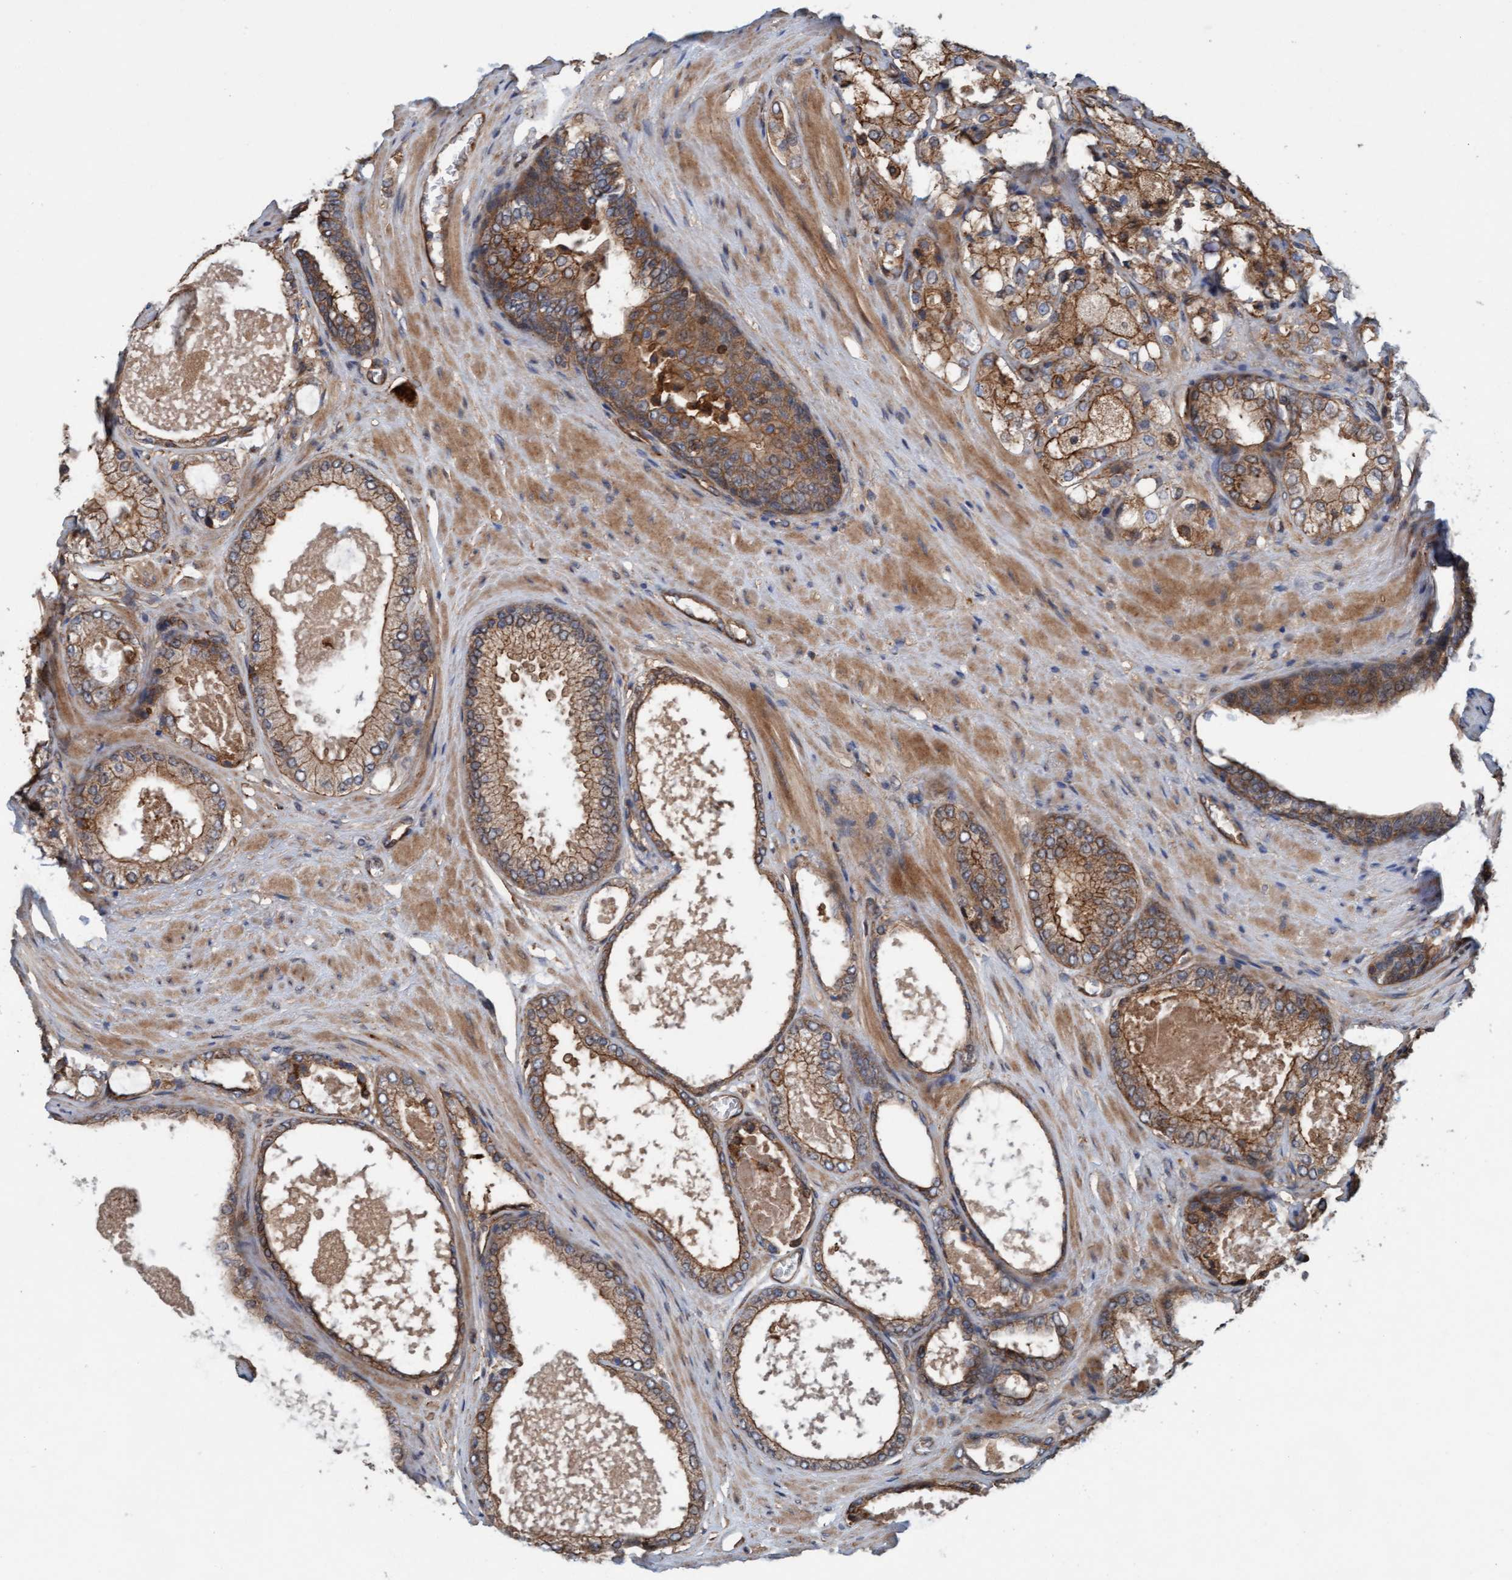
{"staining": {"intensity": "moderate", "quantity": ">75%", "location": "cytoplasmic/membranous"}, "tissue": "prostate cancer", "cell_type": "Tumor cells", "image_type": "cancer", "snomed": [{"axis": "morphology", "description": "Adenocarcinoma, High grade"}, {"axis": "topography", "description": "Prostate"}], "caption": "Human prostate cancer stained for a protein (brown) demonstrates moderate cytoplasmic/membranous positive staining in about >75% of tumor cells.", "gene": "ERAL1", "patient": {"sex": "male", "age": 65}}